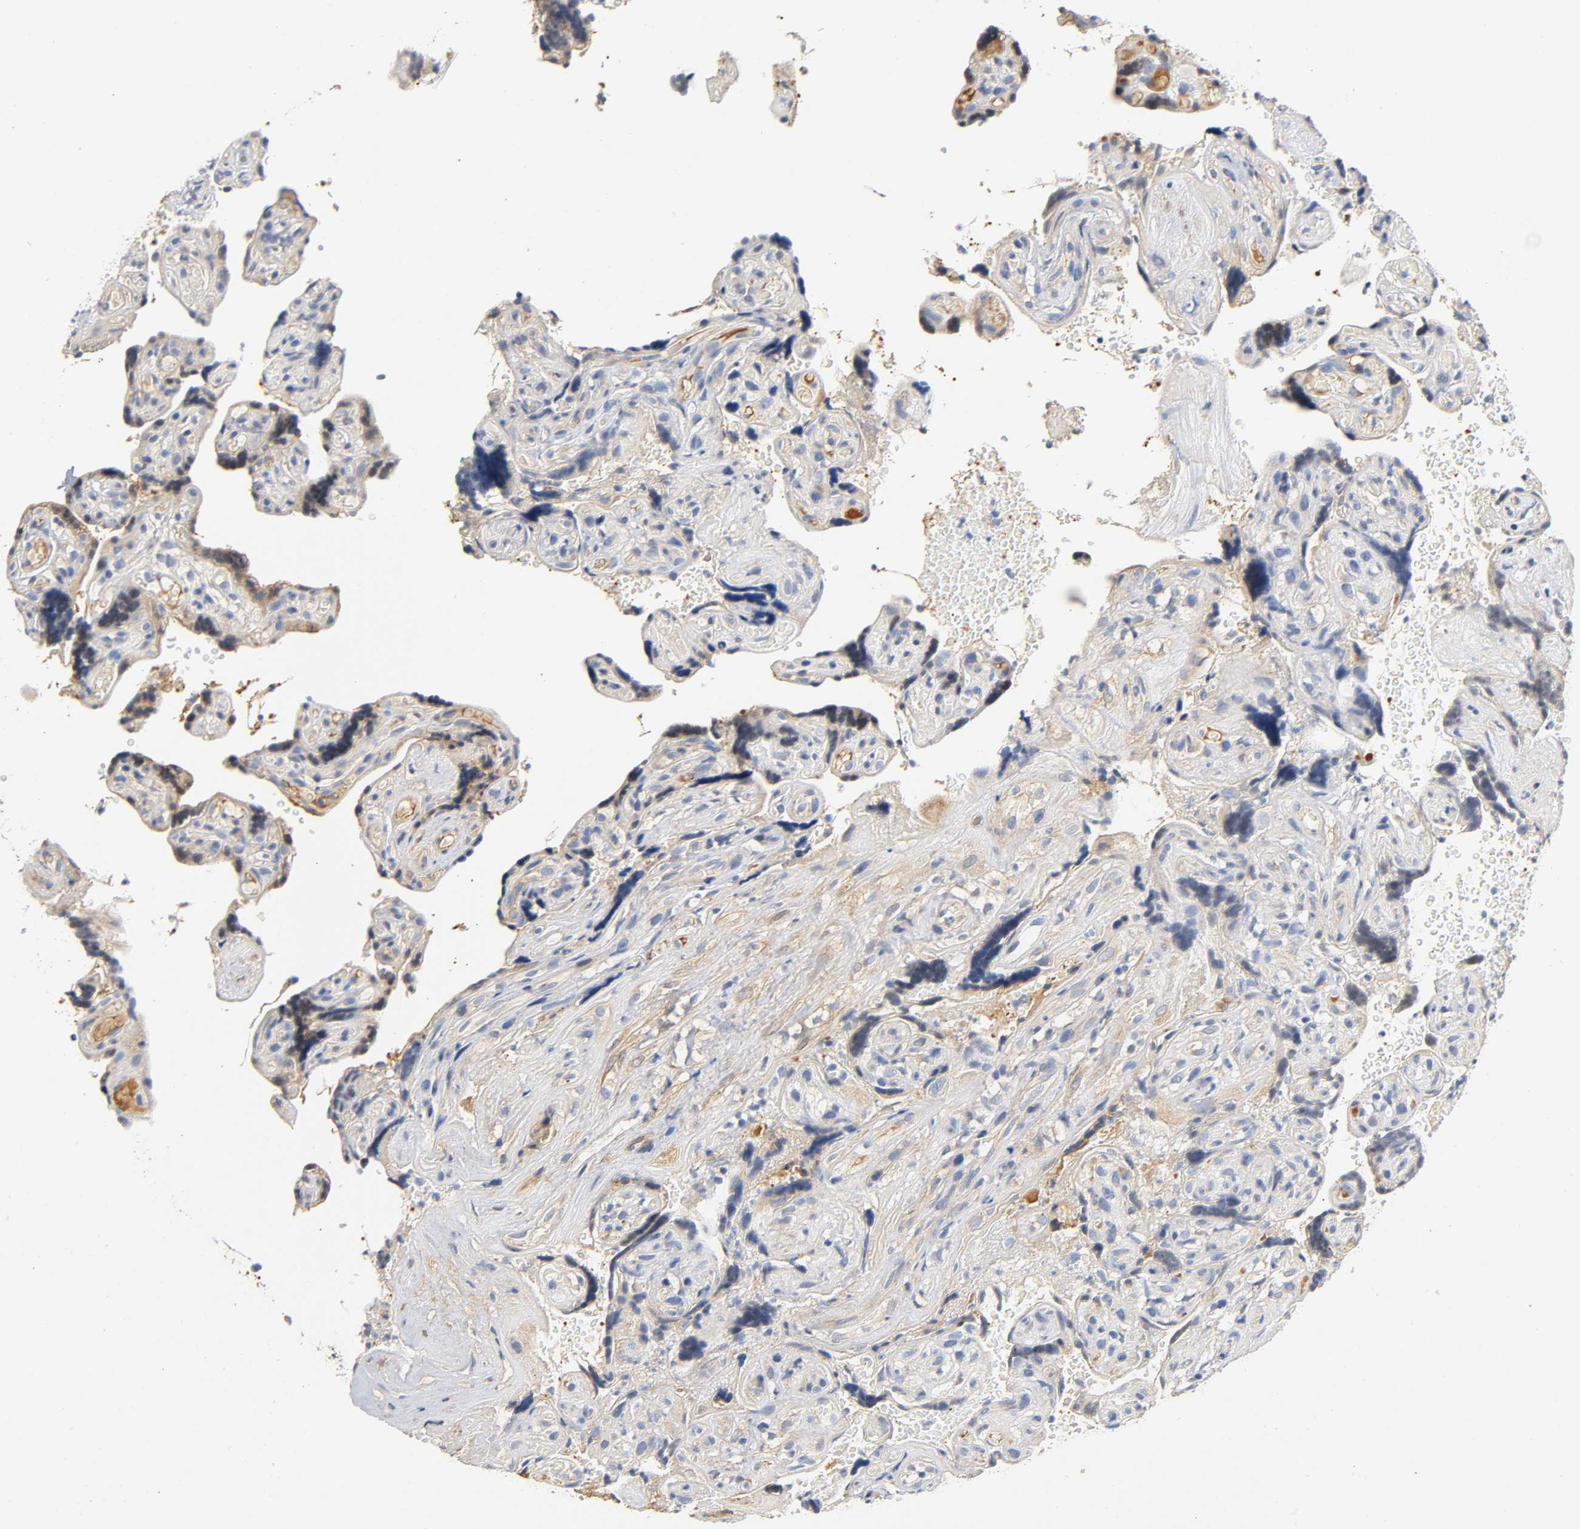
{"staining": {"intensity": "moderate", "quantity": ">75%", "location": "cytoplasmic/membranous"}, "tissue": "placenta", "cell_type": "Decidual cells", "image_type": "normal", "snomed": [{"axis": "morphology", "description": "Normal tissue, NOS"}, {"axis": "topography", "description": "Placenta"}], "caption": "Immunohistochemistry (IHC) of unremarkable human placenta exhibits medium levels of moderate cytoplasmic/membranous positivity in approximately >75% of decidual cells.", "gene": "TNC", "patient": {"sex": "female", "age": 30}}